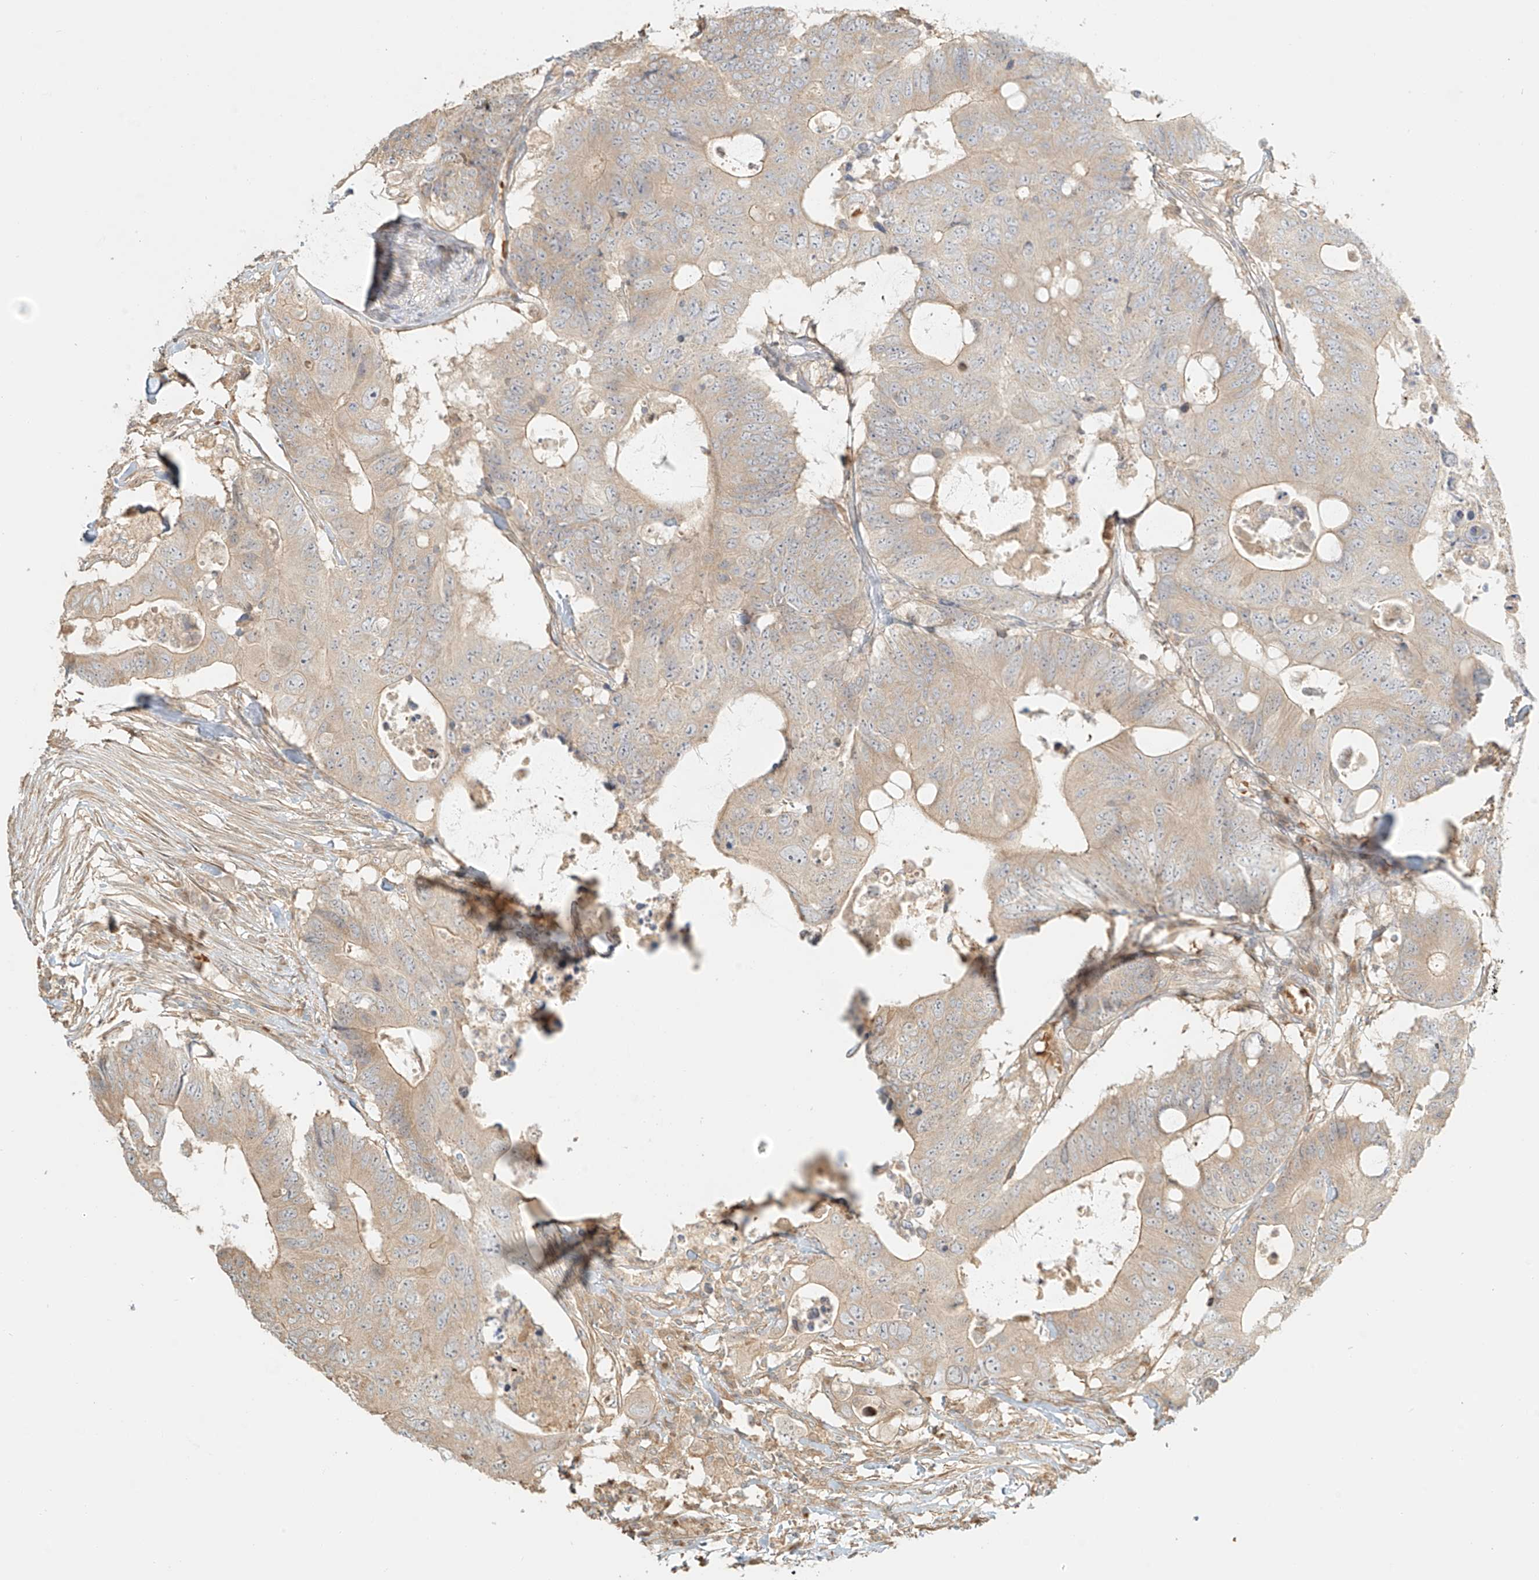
{"staining": {"intensity": "weak", "quantity": "<25%", "location": "cytoplasmic/membranous"}, "tissue": "colorectal cancer", "cell_type": "Tumor cells", "image_type": "cancer", "snomed": [{"axis": "morphology", "description": "Adenocarcinoma, NOS"}, {"axis": "topography", "description": "Colon"}], "caption": "A micrograph of human colorectal adenocarcinoma is negative for staining in tumor cells. (Immunohistochemistry, brightfield microscopy, high magnification).", "gene": "UPK1B", "patient": {"sex": "male", "age": 71}}